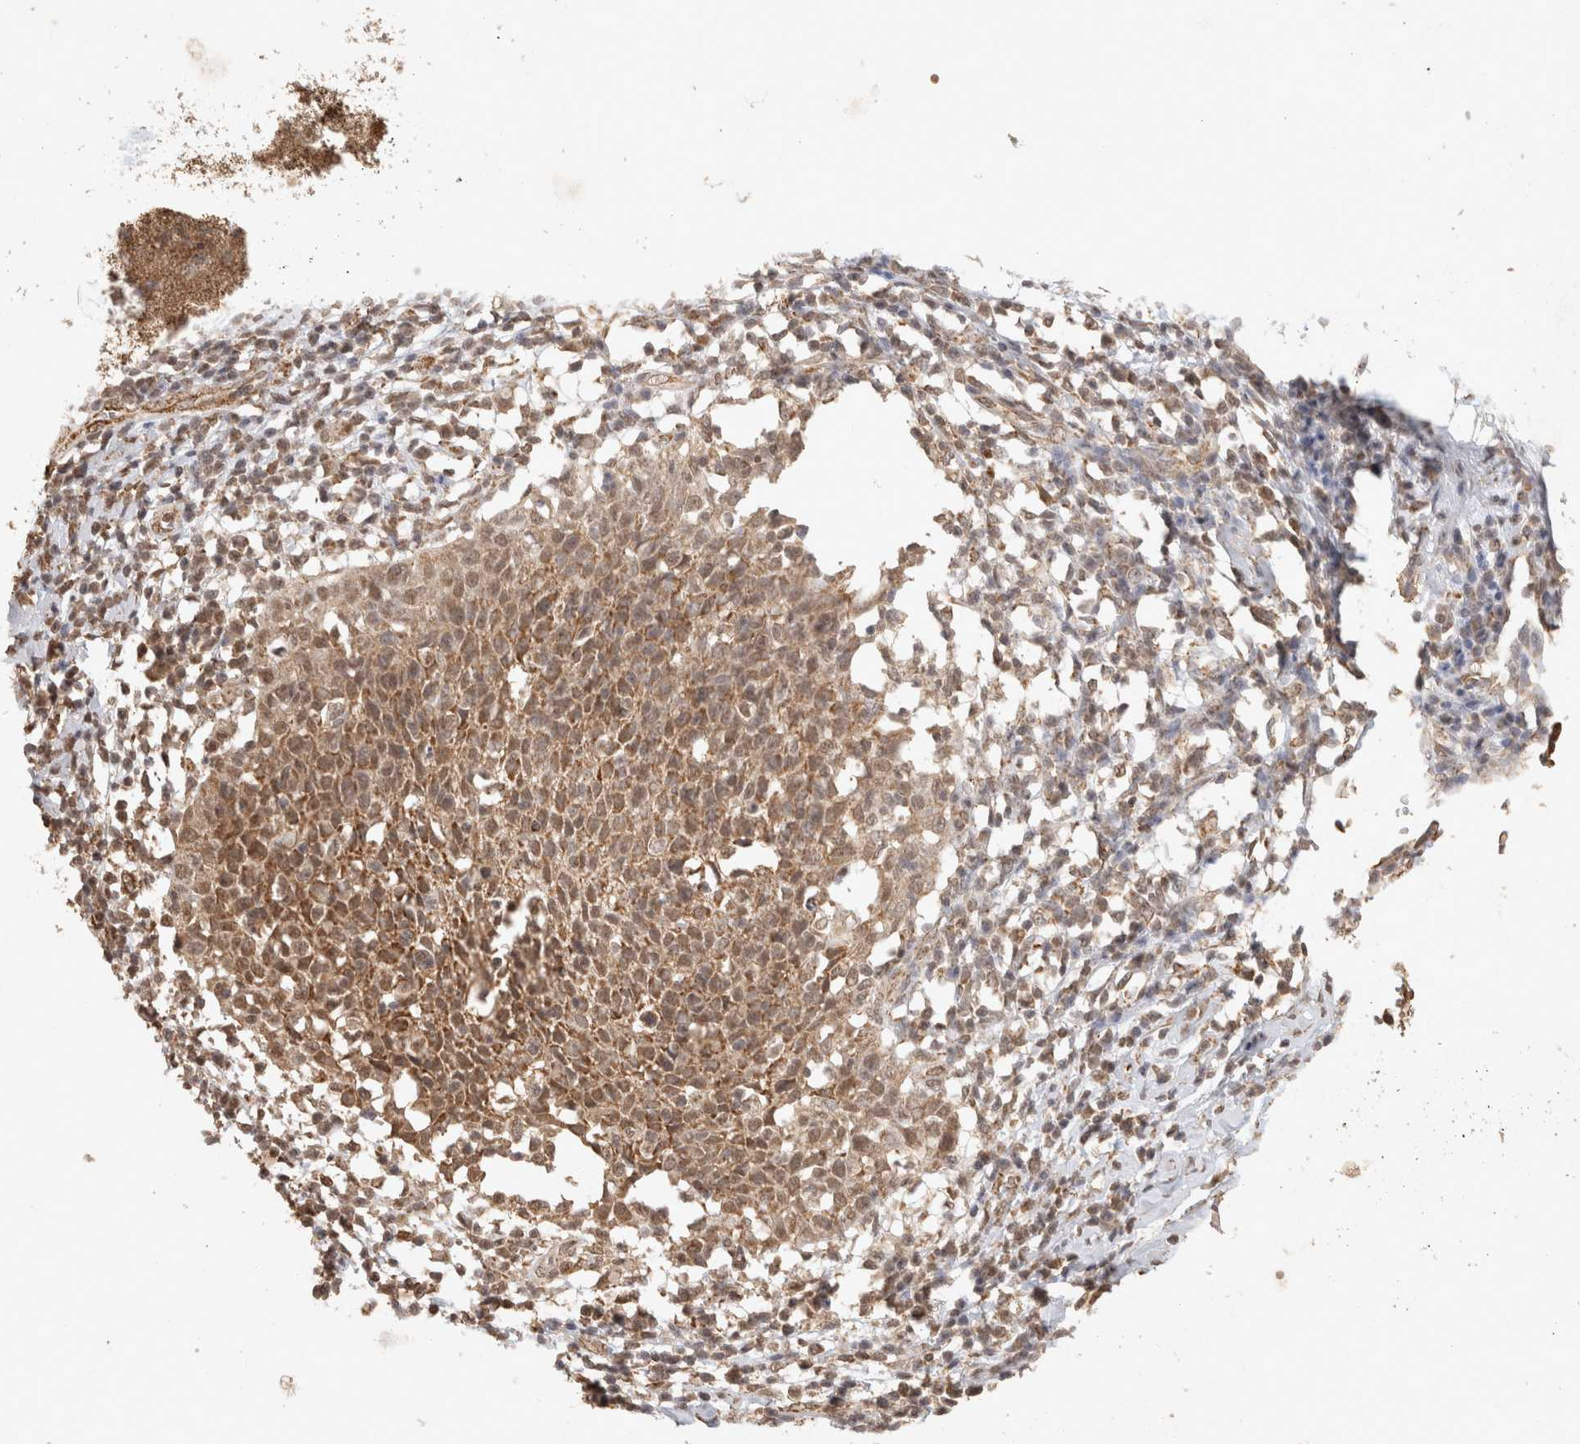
{"staining": {"intensity": "moderate", "quantity": ">75%", "location": "cytoplasmic/membranous"}, "tissue": "cervical cancer", "cell_type": "Tumor cells", "image_type": "cancer", "snomed": [{"axis": "morphology", "description": "Squamous cell carcinoma, NOS"}, {"axis": "topography", "description": "Cervix"}], "caption": "Cervical cancer tissue demonstrates moderate cytoplasmic/membranous staining in approximately >75% of tumor cells, visualized by immunohistochemistry.", "gene": "BNIP3L", "patient": {"sex": "female", "age": 51}}